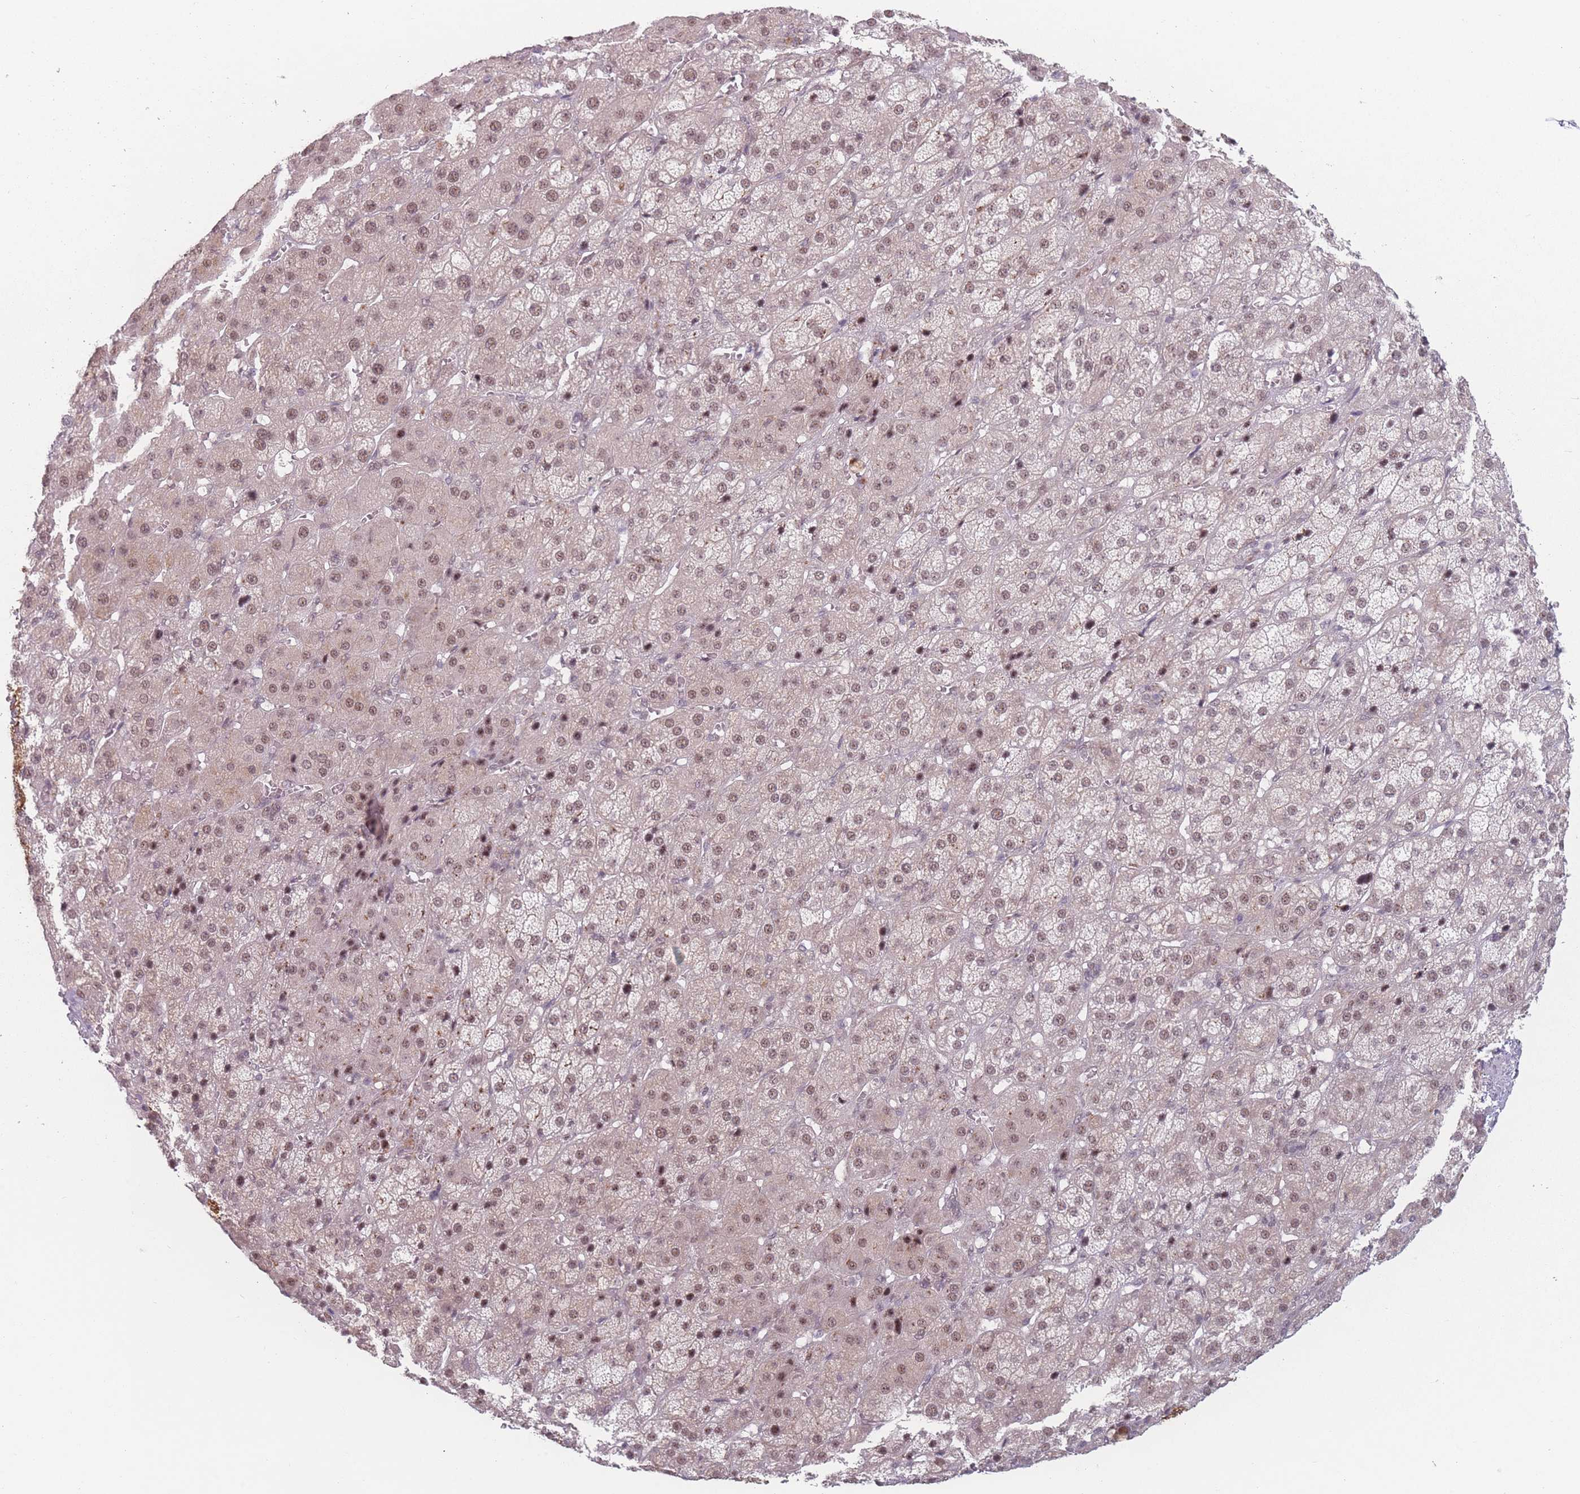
{"staining": {"intensity": "moderate", "quantity": ">75%", "location": "nuclear"}, "tissue": "adrenal gland", "cell_type": "Glandular cells", "image_type": "normal", "snomed": [{"axis": "morphology", "description": "Normal tissue, NOS"}, {"axis": "topography", "description": "Adrenal gland"}], "caption": "Moderate nuclear staining for a protein is present in about >75% of glandular cells of unremarkable adrenal gland using immunohistochemistry (IHC).", "gene": "ZC3H14", "patient": {"sex": "female", "age": 57}}